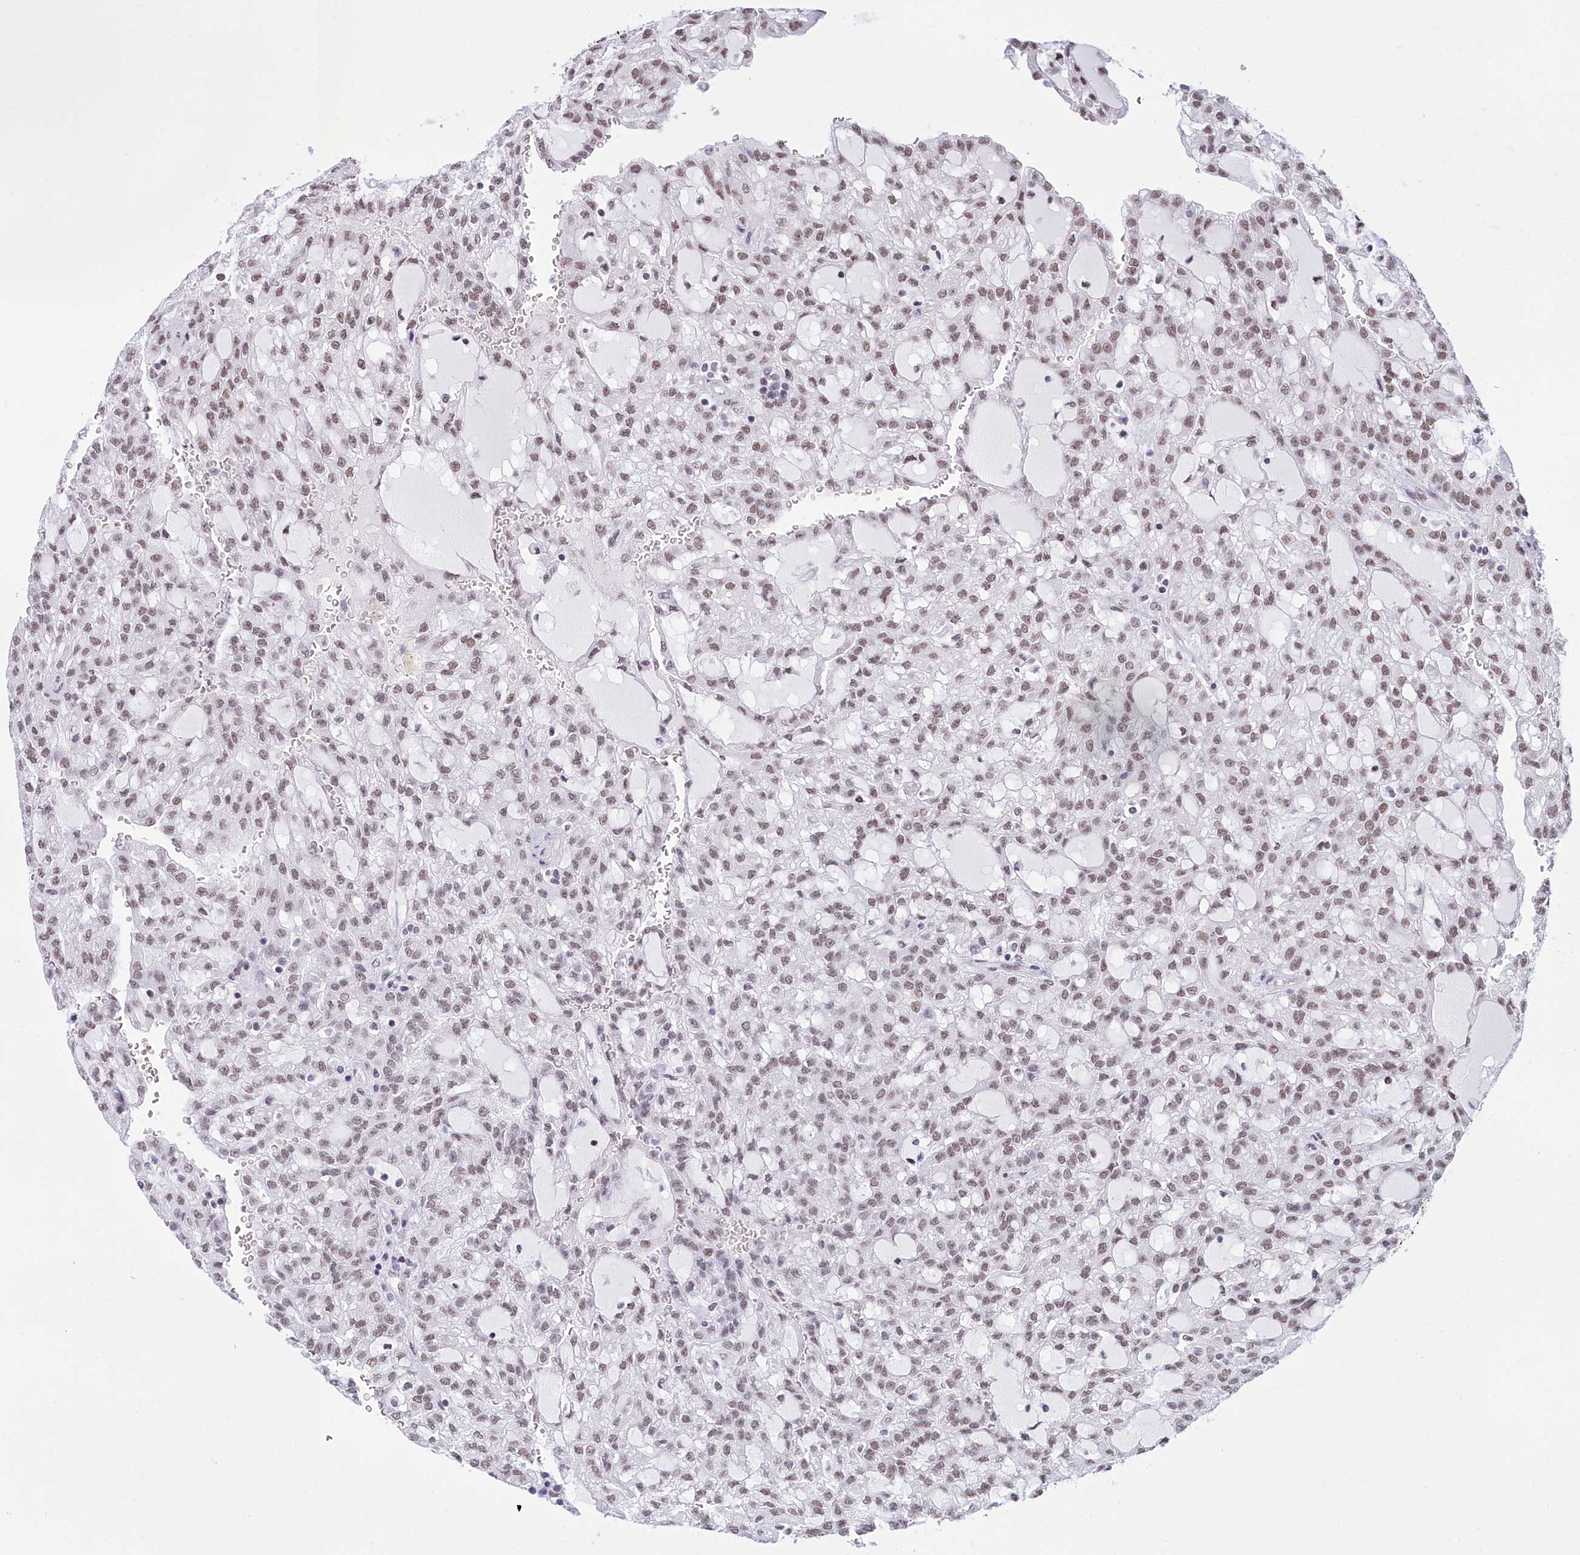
{"staining": {"intensity": "moderate", "quantity": ">75%", "location": "nuclear"}, "tissue": "renal cancer", "cell_type": "Tumor cells", "image_type": "cancer", "snomed": [{"axis": "morphology", "description": "Adenocarcinoma, NOS"}, {"axis": "topography", "description": "Kidney"}], "caption": "About >75% of tumor cells in human adenocarcinoma (renal) exhibit moderate nuclear protein positivity as visualized by brown immunohistochemical staining.", "gene": "CDC26", "patient": {"sex": "male", "age": 63}}